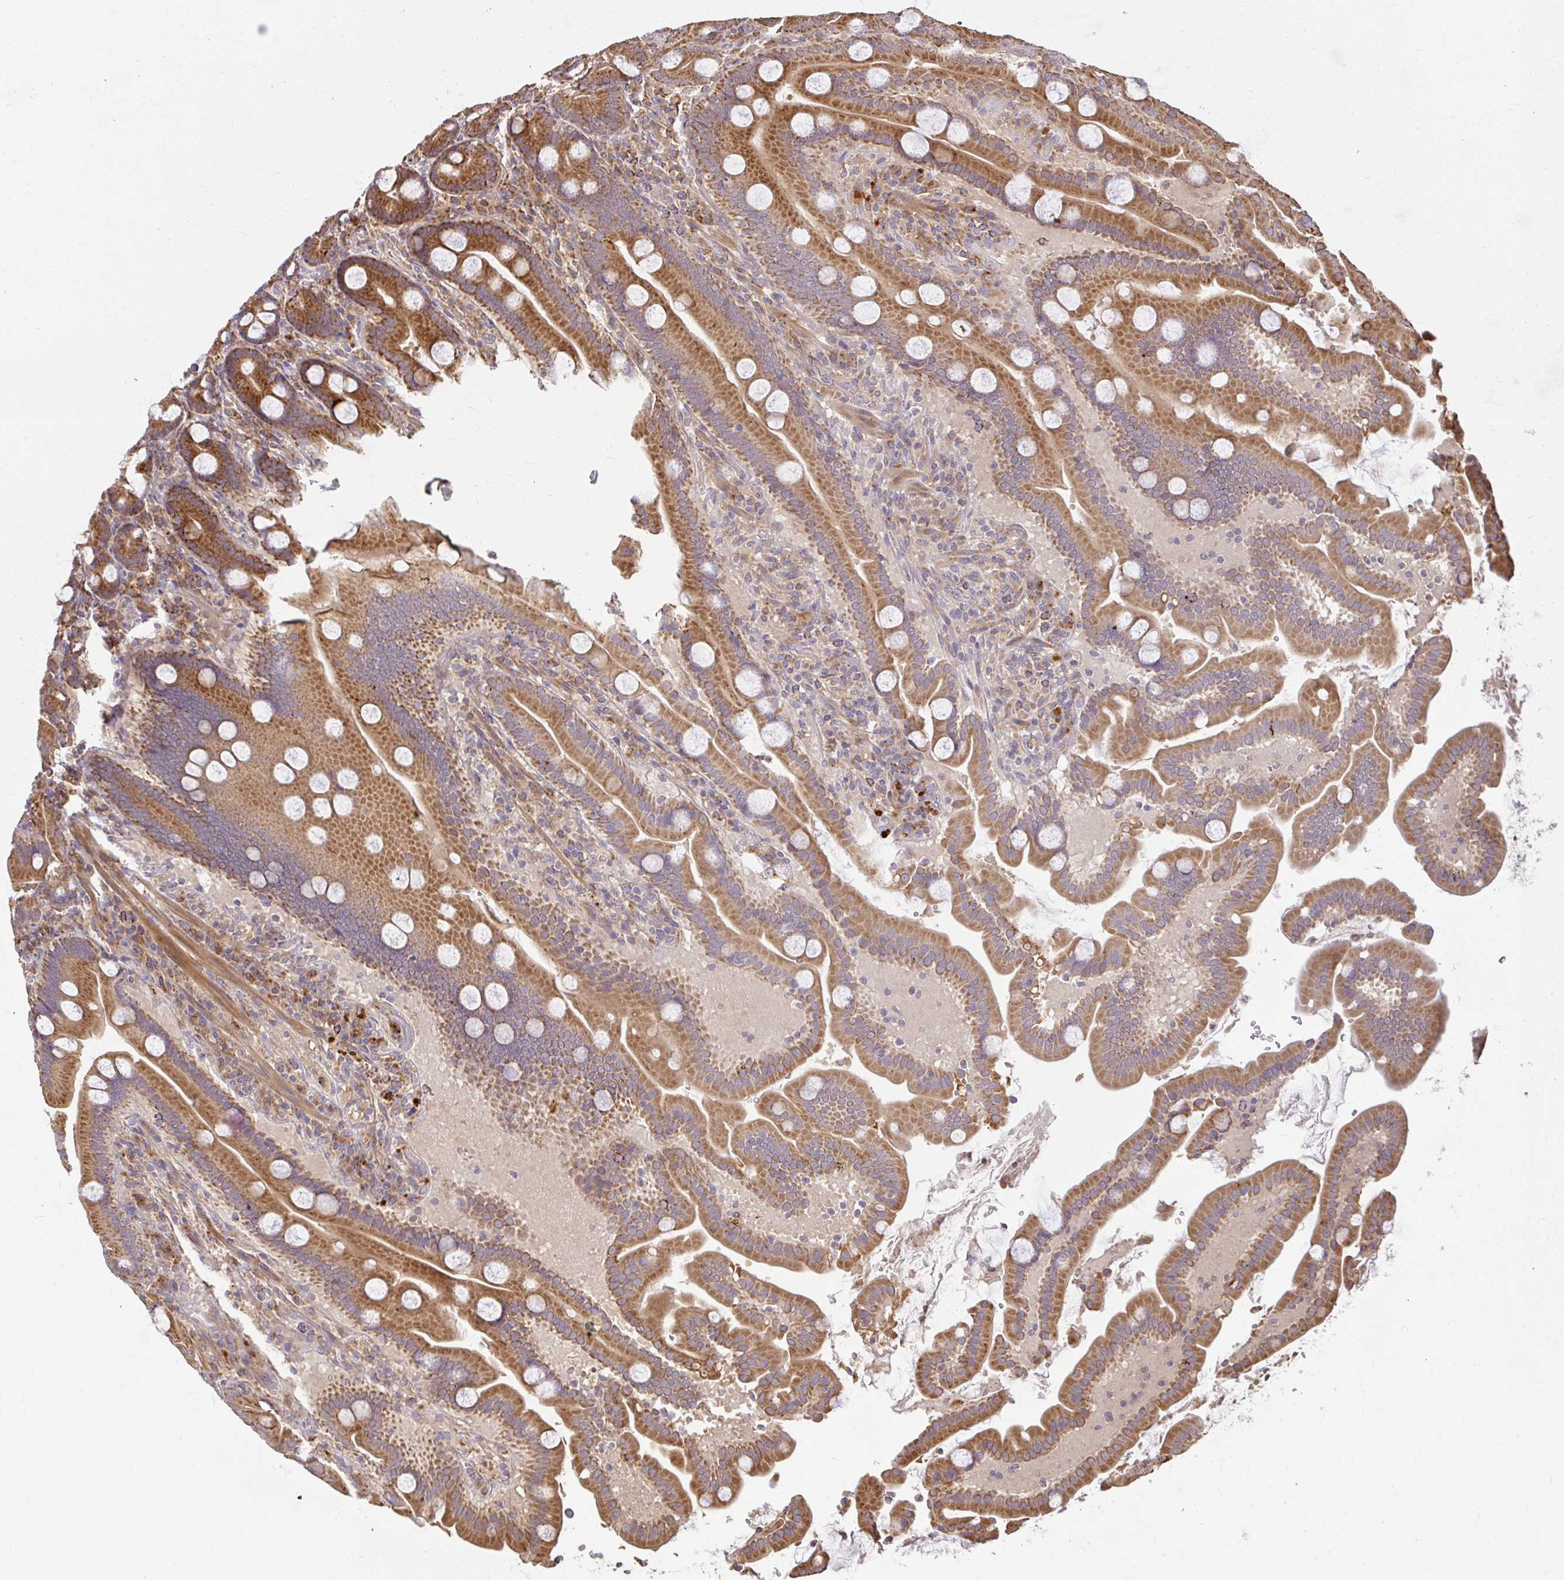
{"staining": {"intensity": "strong", "quantity": ">75%", "location": "cytoplasmic/membranous"}, "tissue": "duodenum", "cell_type": "Glandular cells", "image_type": "normal", "snomed": [{"axis": "morphology", "description": "Normal tissue, NOS"}, {"axis": "topography", "description": "Duodenum"}], "caption": "Strong cytoplasmic/membranous positivity is present in about >75% of glandular cells in unremarkable duodenum.", "gene": "GNS", "patient": {"sex": "male", "age": 55}}